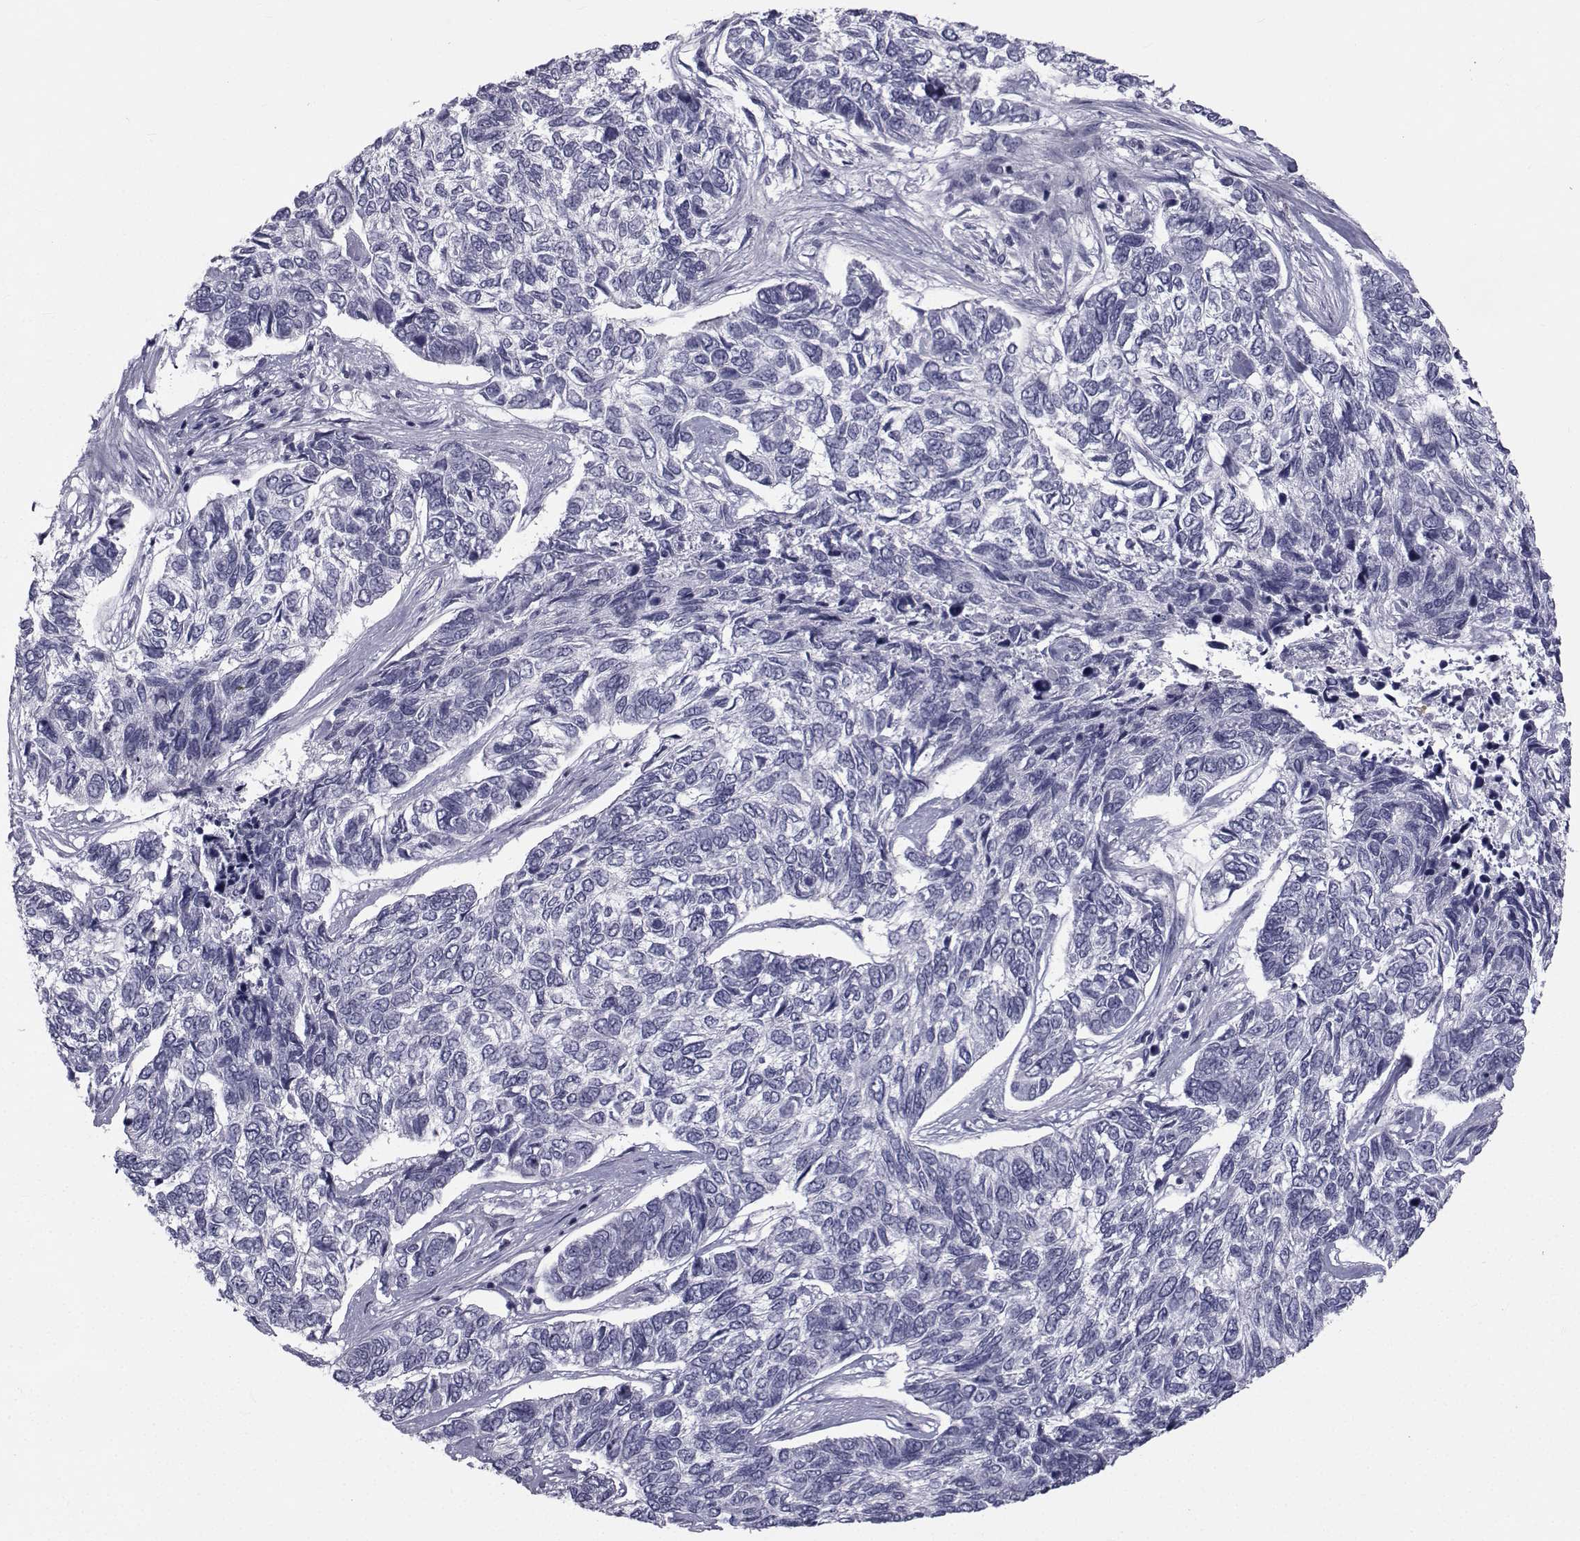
{"staining": {"intensity": "negative", "quantity": "none", "location": "none"}, "tissue": "skin cancer", "cell_type": "Tumor cells", "image_type": "cancer", "snomed": [{"axis": "morphology", "description": "Basal cell carcinoma"}, {"axis": "topography", "description": "Skin"}], "caption": "Immunohistochemistry (IHC) micrograph of skin basal cell carcinoma stained for a protein (brown), which shows no positivity in tumor cells.", "gene": "FDXR", "patient": {"sex": "female", "age": 65}}